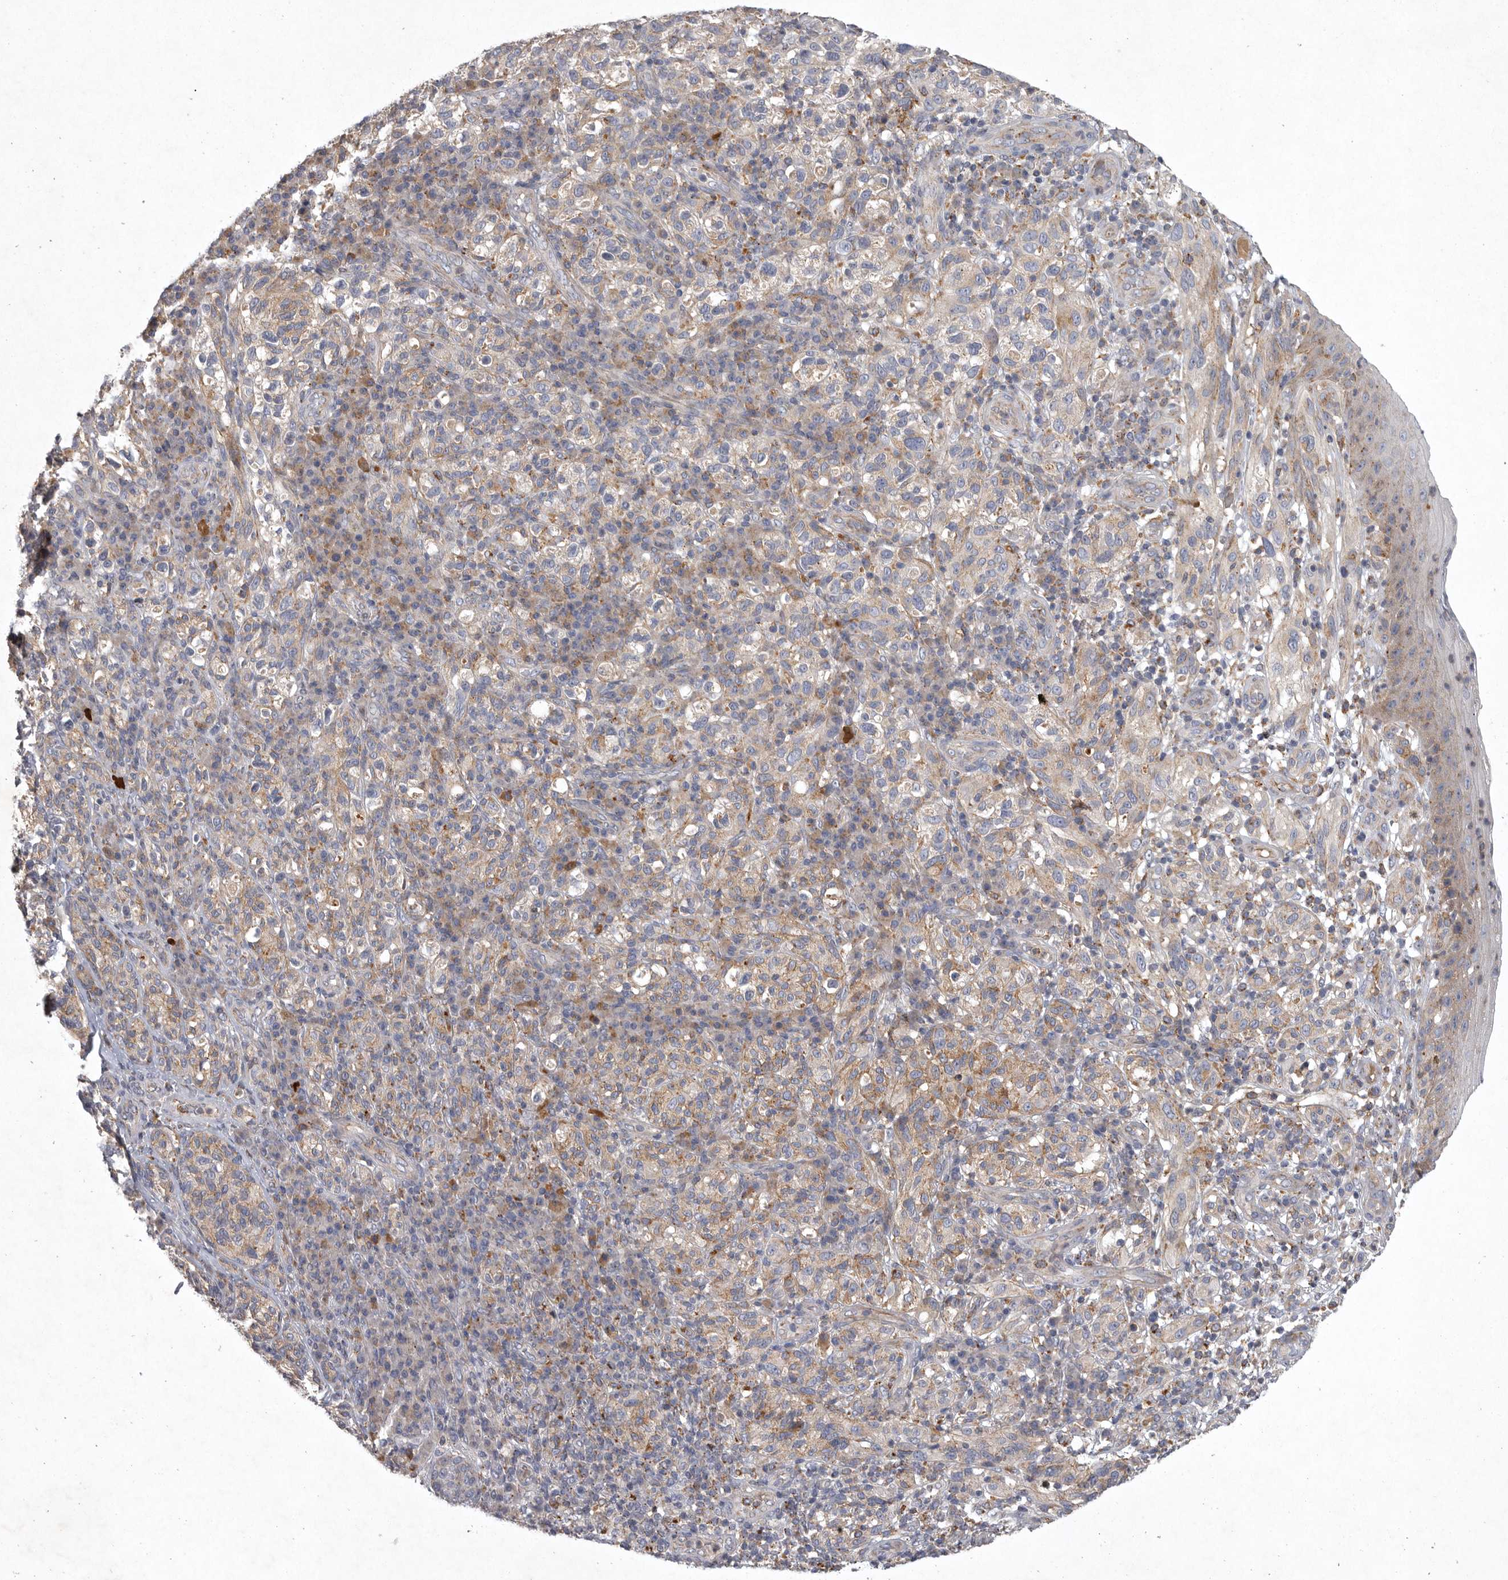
{"staining": {"intensity": "moderate", "quantity": "25%-75%", "location": "cytoplasmic/membranous"}, "tissue": "melanoma", "cell_type": "Tumor cells", "image_type": "cancer", "snomed": [{"axis": "morphology", "description": "Malignant melanoma, NOS"}, {"axis": "topography", "description": "Skin"}], "caption": "Human melanoma stained for a protein (brown) displays moderate cytoplasmic/membranous positive expression in about 25%-75% of tumor cells.", "gene": "LAMTOR3", "patient": {"sex": "female", "age": 73}}